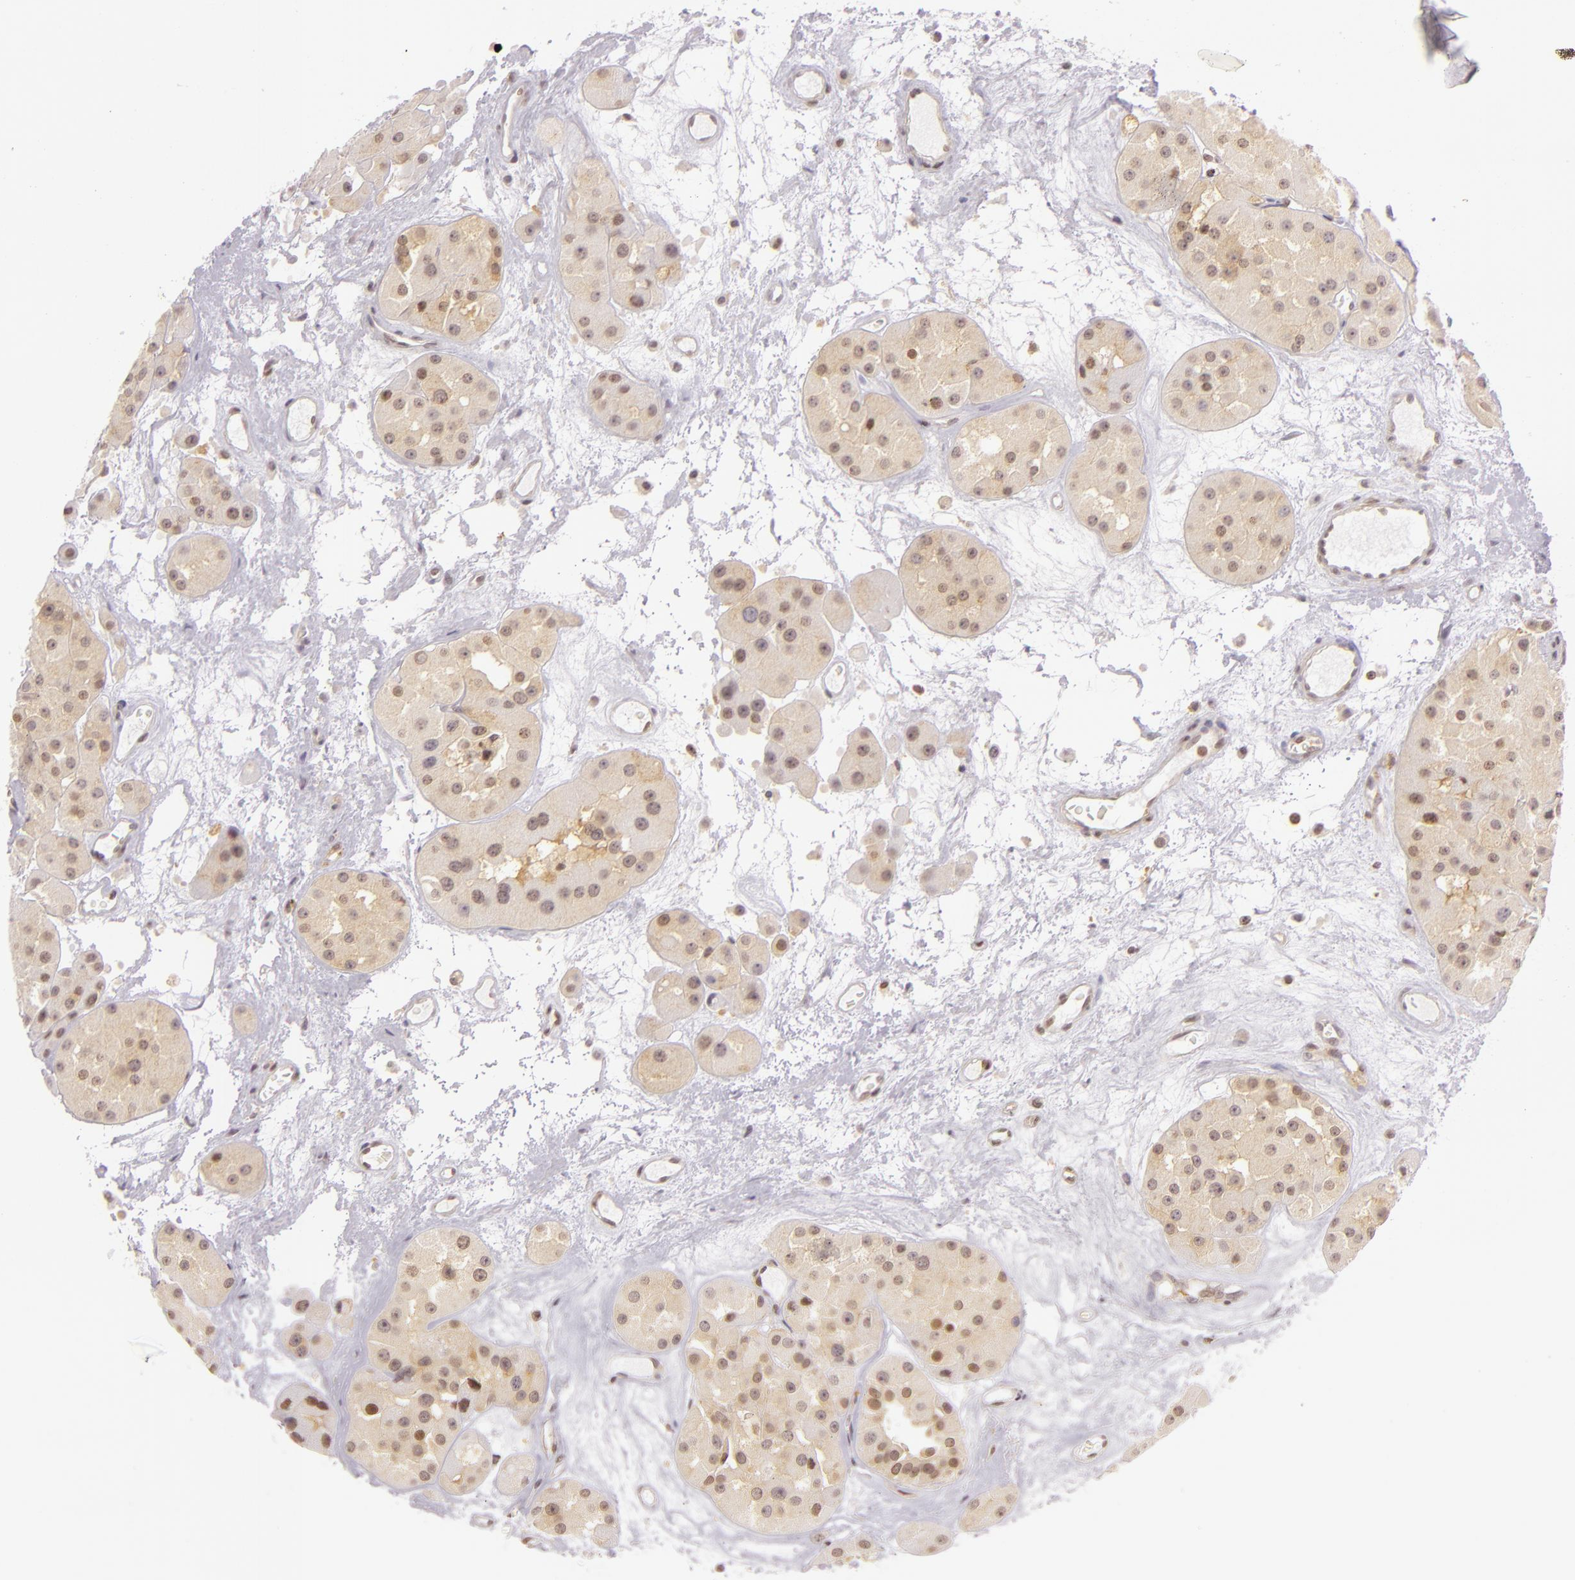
{"staining": {"intensity": "weak", "quantity": "<25%", "location": "cytoplasmic/membranous"}, "tissue": "renal cancer", "cell_type": "Tumor cells", "image_type": "cancer", "snomed": [{"axis": "morphology", "description": "Adenocarcinoma, uncertain malignant potential"}, {"axis": "topography", "description": "Kidney"}], "caption": "Photomicrograph shows no significant protein staining in tumor cells of adenocarcinoma,  uncertain malignant potential (renal).", "gene": "IMPDH1", "patient": {"sex": "male", "age": 63}}